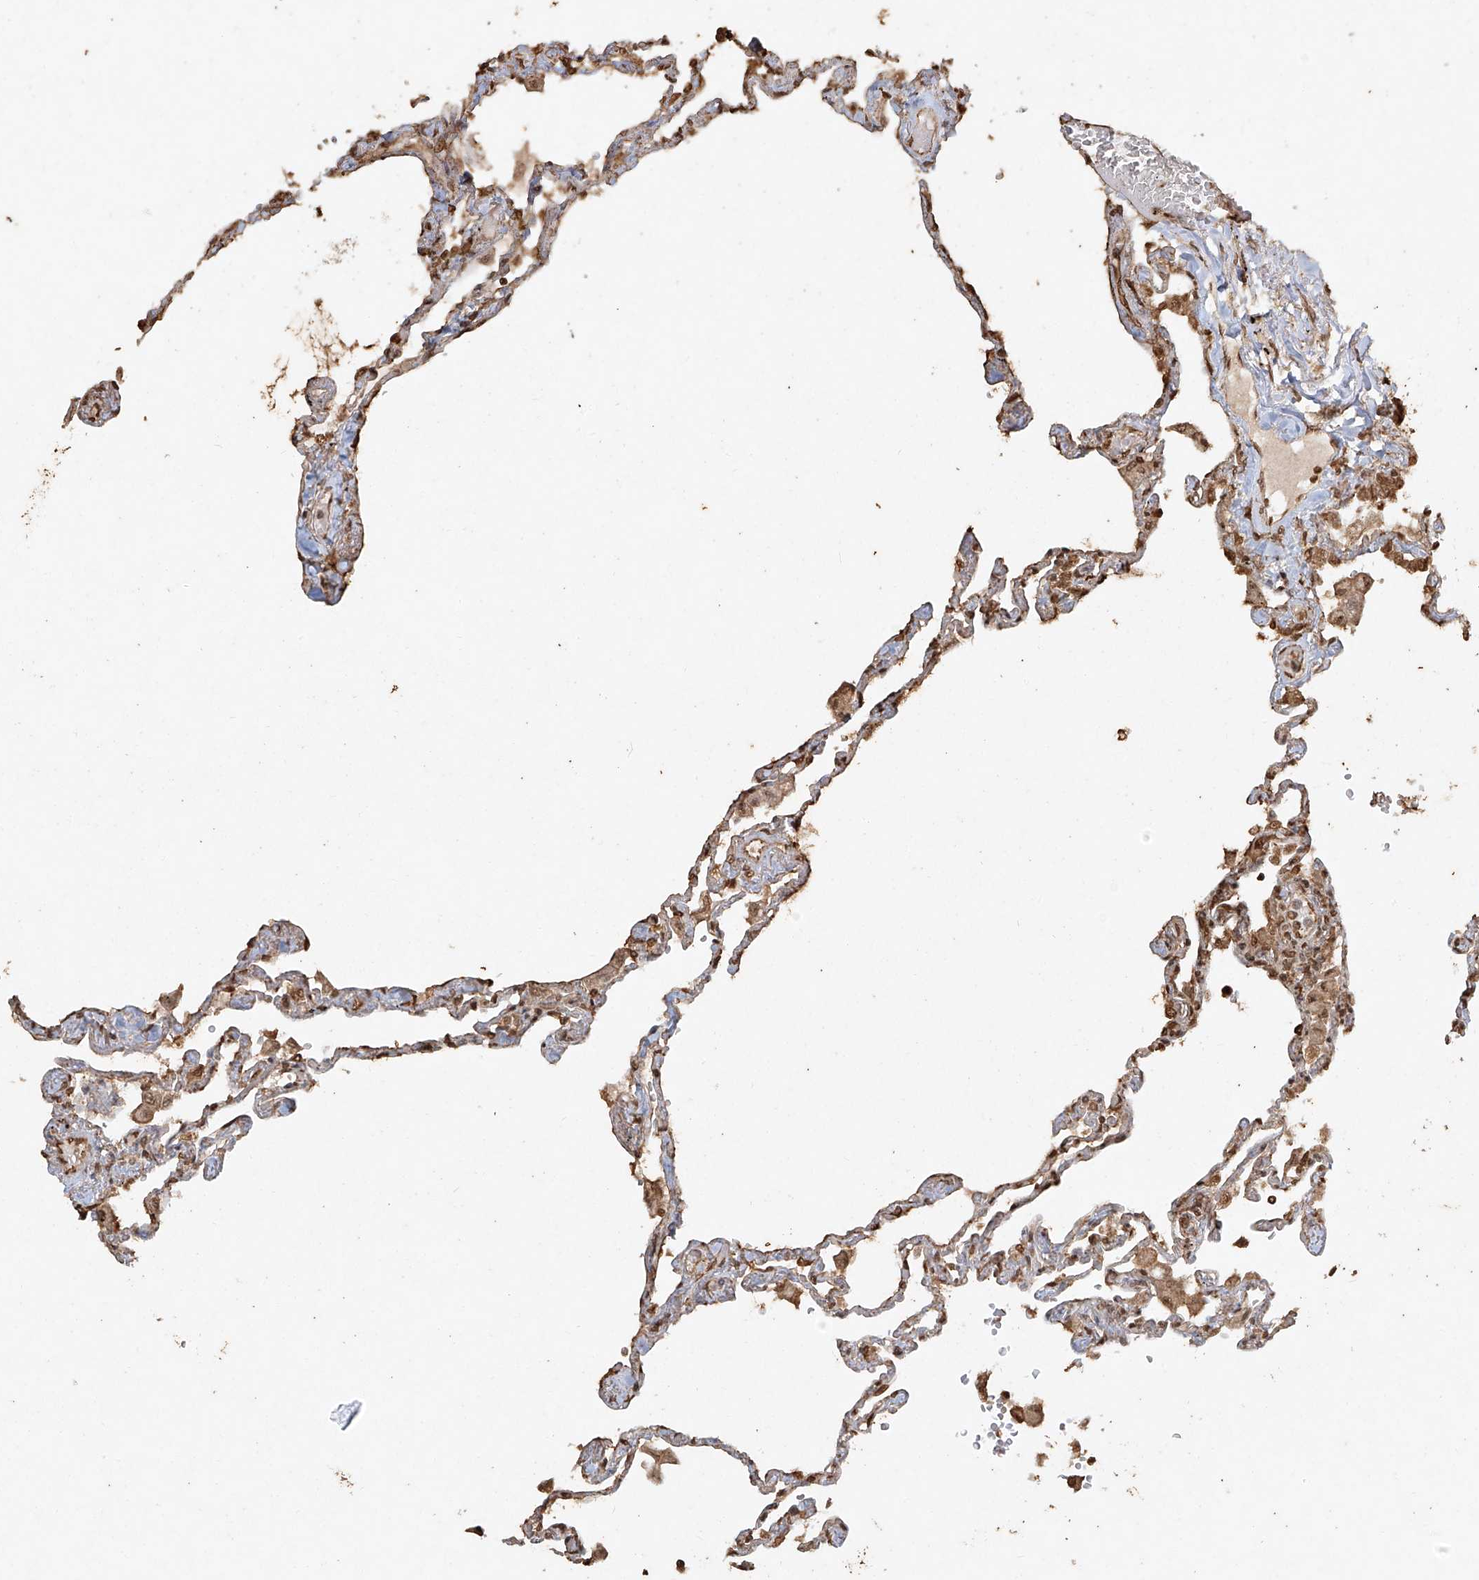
{"staining": {"intensity": "moderate", "quantity": ">75%", "location": "cytoplasmic/membranous,nuclear"}, "tissue": "lung", "cell_type": "Alveolar cells", "image_type": "normal", "snomed": [{"axis": "morphology", "description": "Normal tissue, NOS"}, {"axis": "topography", "description": "Lung"}], "caption": "Lung stained for a protein (brown) reveals moderate cytoplasmic/membranous,nuclear positive staining in about >75% of alveolar cells.", "gene": "TIGAR", "patient": {"sex": "female", "age": 67}}